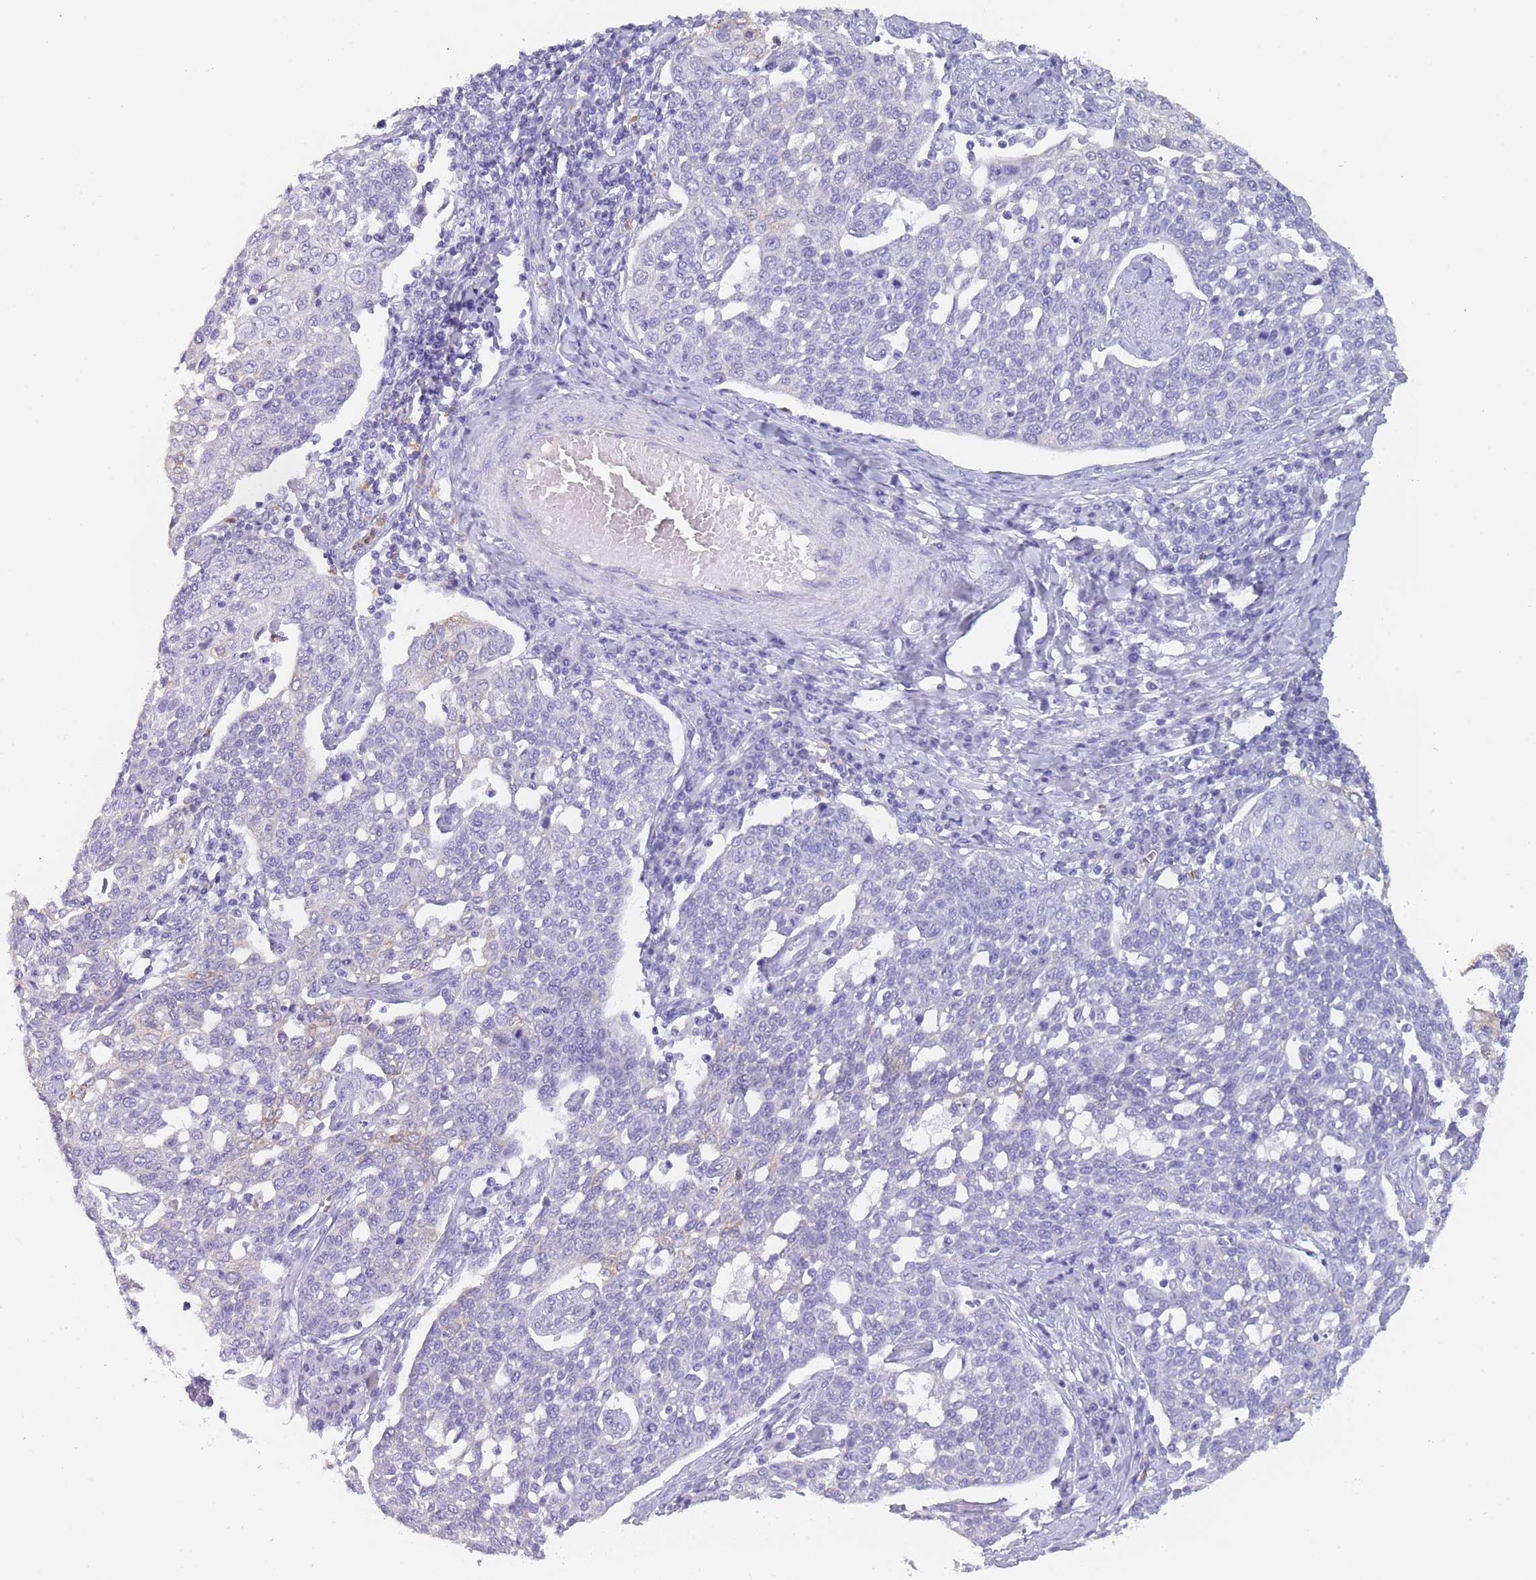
{"staining": {"intensity": "negative", "quantity": "none", "location": "none"}, "tissue": "cervical cancer", "cell_type": "Tumor cells", "image_type": "cancer", "snomed": [{"axis": "morphology", "description": "Squamous cell carcinoma, NOS"}, {"axis": "topography", "description": "Cervix"}], "caption": "The micrograph reveals no staining of tumor cells in cervical squamous cell carcinoma.", "gene": "ZNF627", "patient": {"sex": "female", "age": 34}}